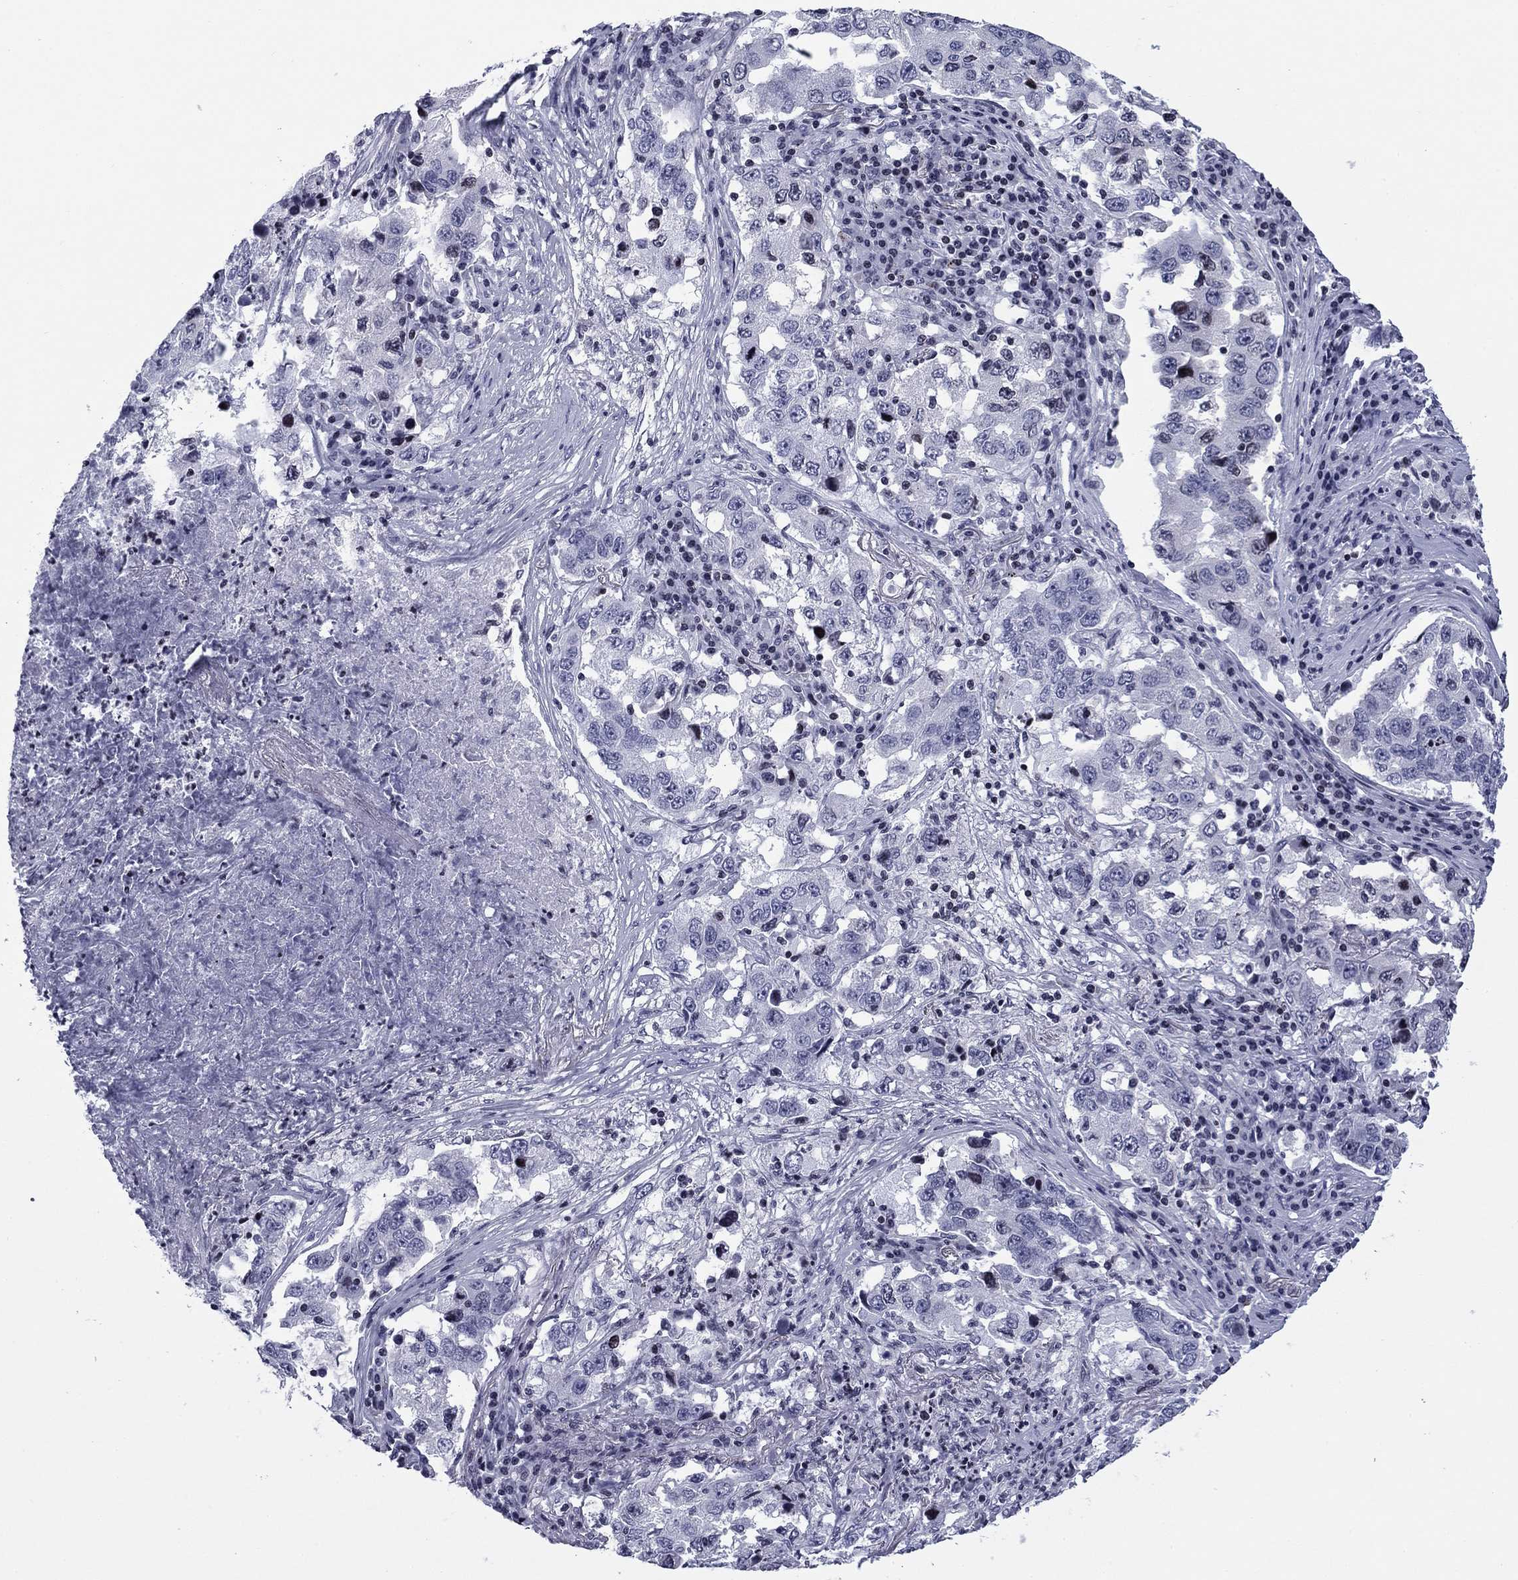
{"staining": {"intensity": "negative", "quantity": "none", "location": "none"}, "tissue": "lung cancer", "cell_type": "Tumor cells", "image_type": "cancer", "snomed": [{"axis": "morphology", "description": "Adenocarcinoma, NOS"}, {"axis": "topography", "description": "Lung"}], "caption": "Micrograph shows no significant protein expression in tumor cells of adenocarcinoma (lung).", "gene": "CCDC144A", "patient": {"sex": "male", "age": 73}}